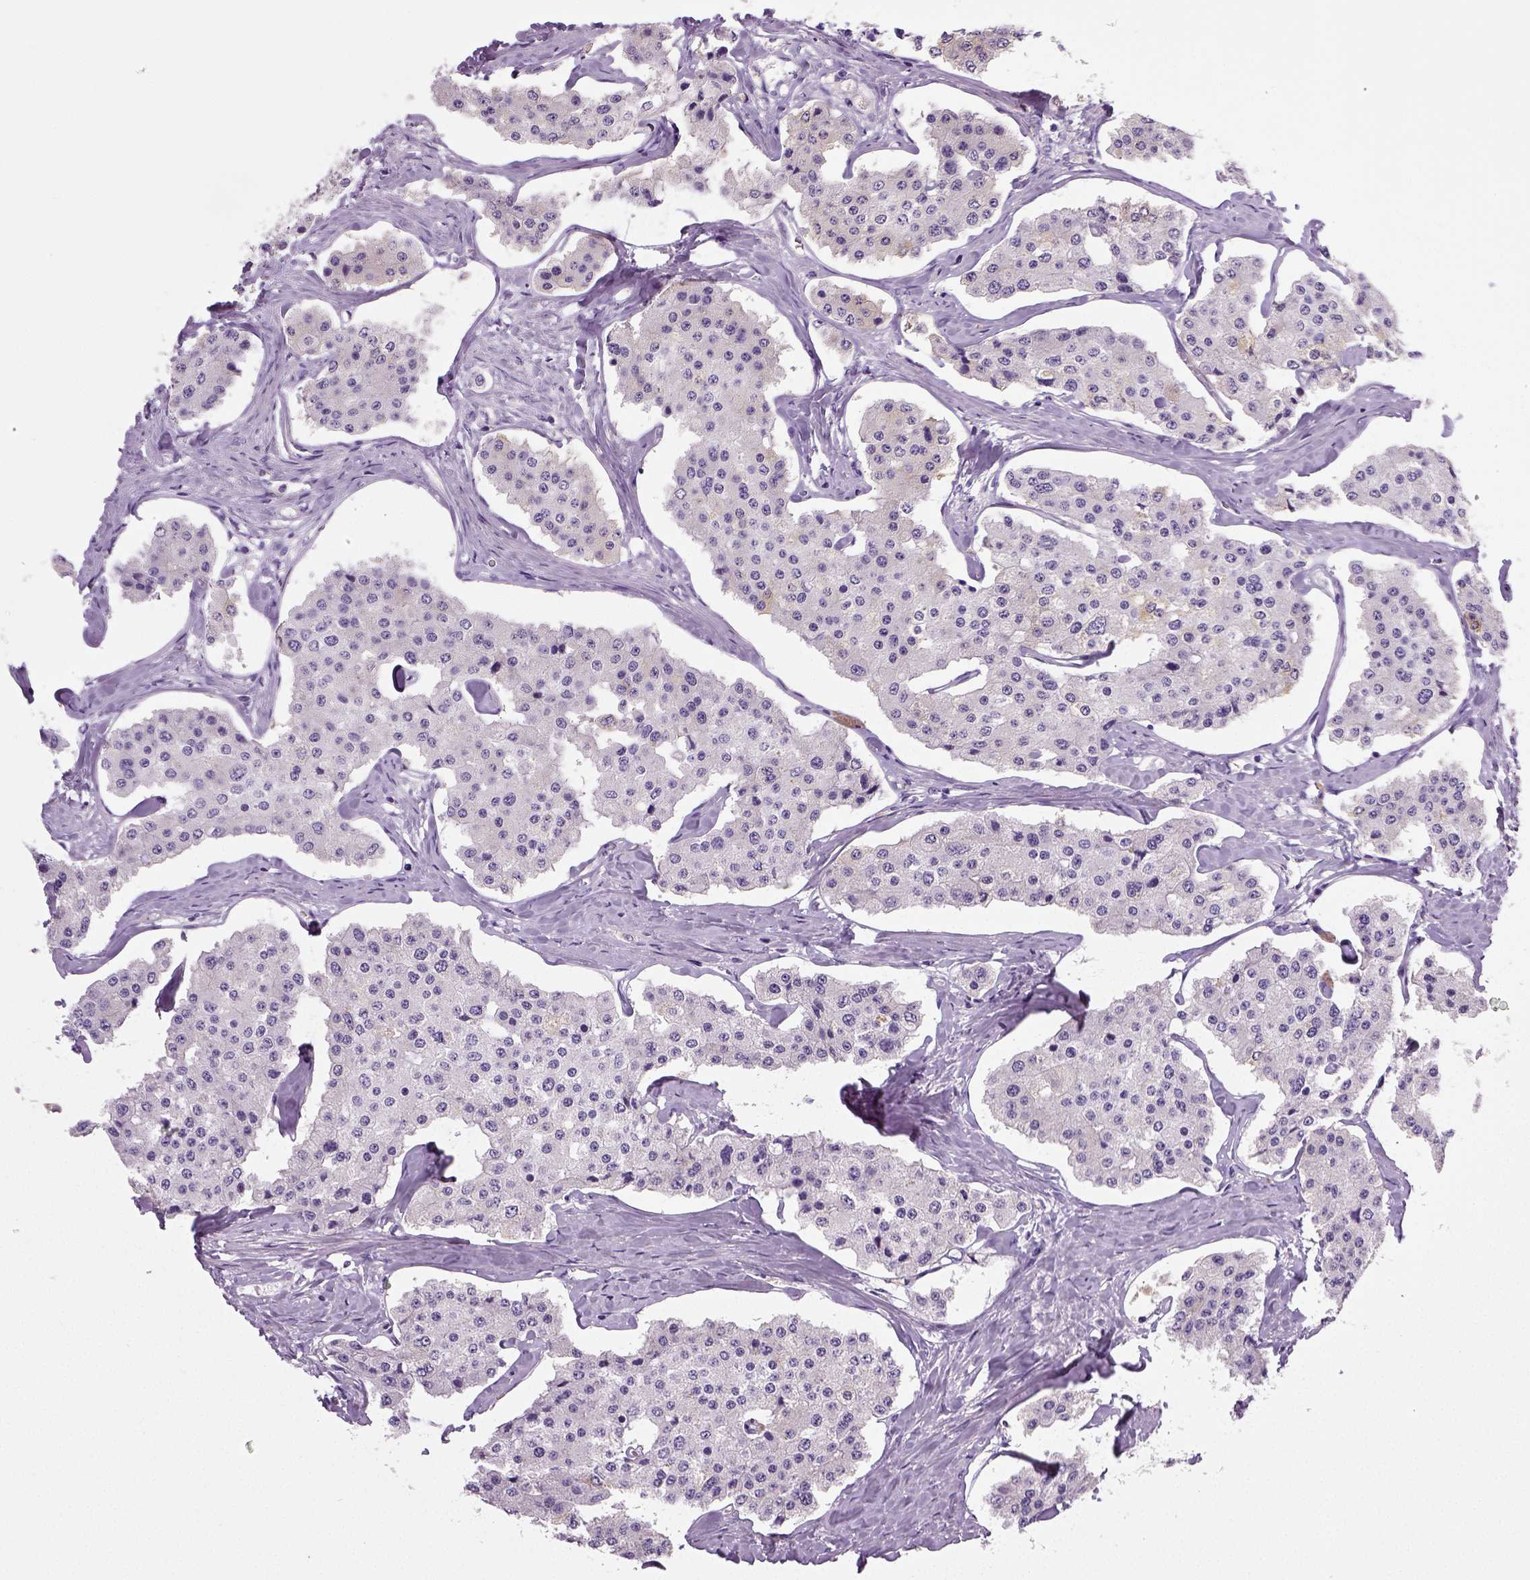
{"staining": {"intensity": "negative", "quantity": "none", "location": "none"}, "tissue": "carcinoid", "cell_type": "Tumor cells", "image_type": "cancer", "snomed": [{"axis": "morphology", "description": "Carcinoid, malignant, NOS"}, {"axis": "topography", "description": "Small intestine"}], "caption": "Tumor cells are negative for protein expression in human carcinoid (malignant). (DAB IHC, high magnification).", "gene": "NECAB2", "patient": {"sex": "female", "age": 65}}